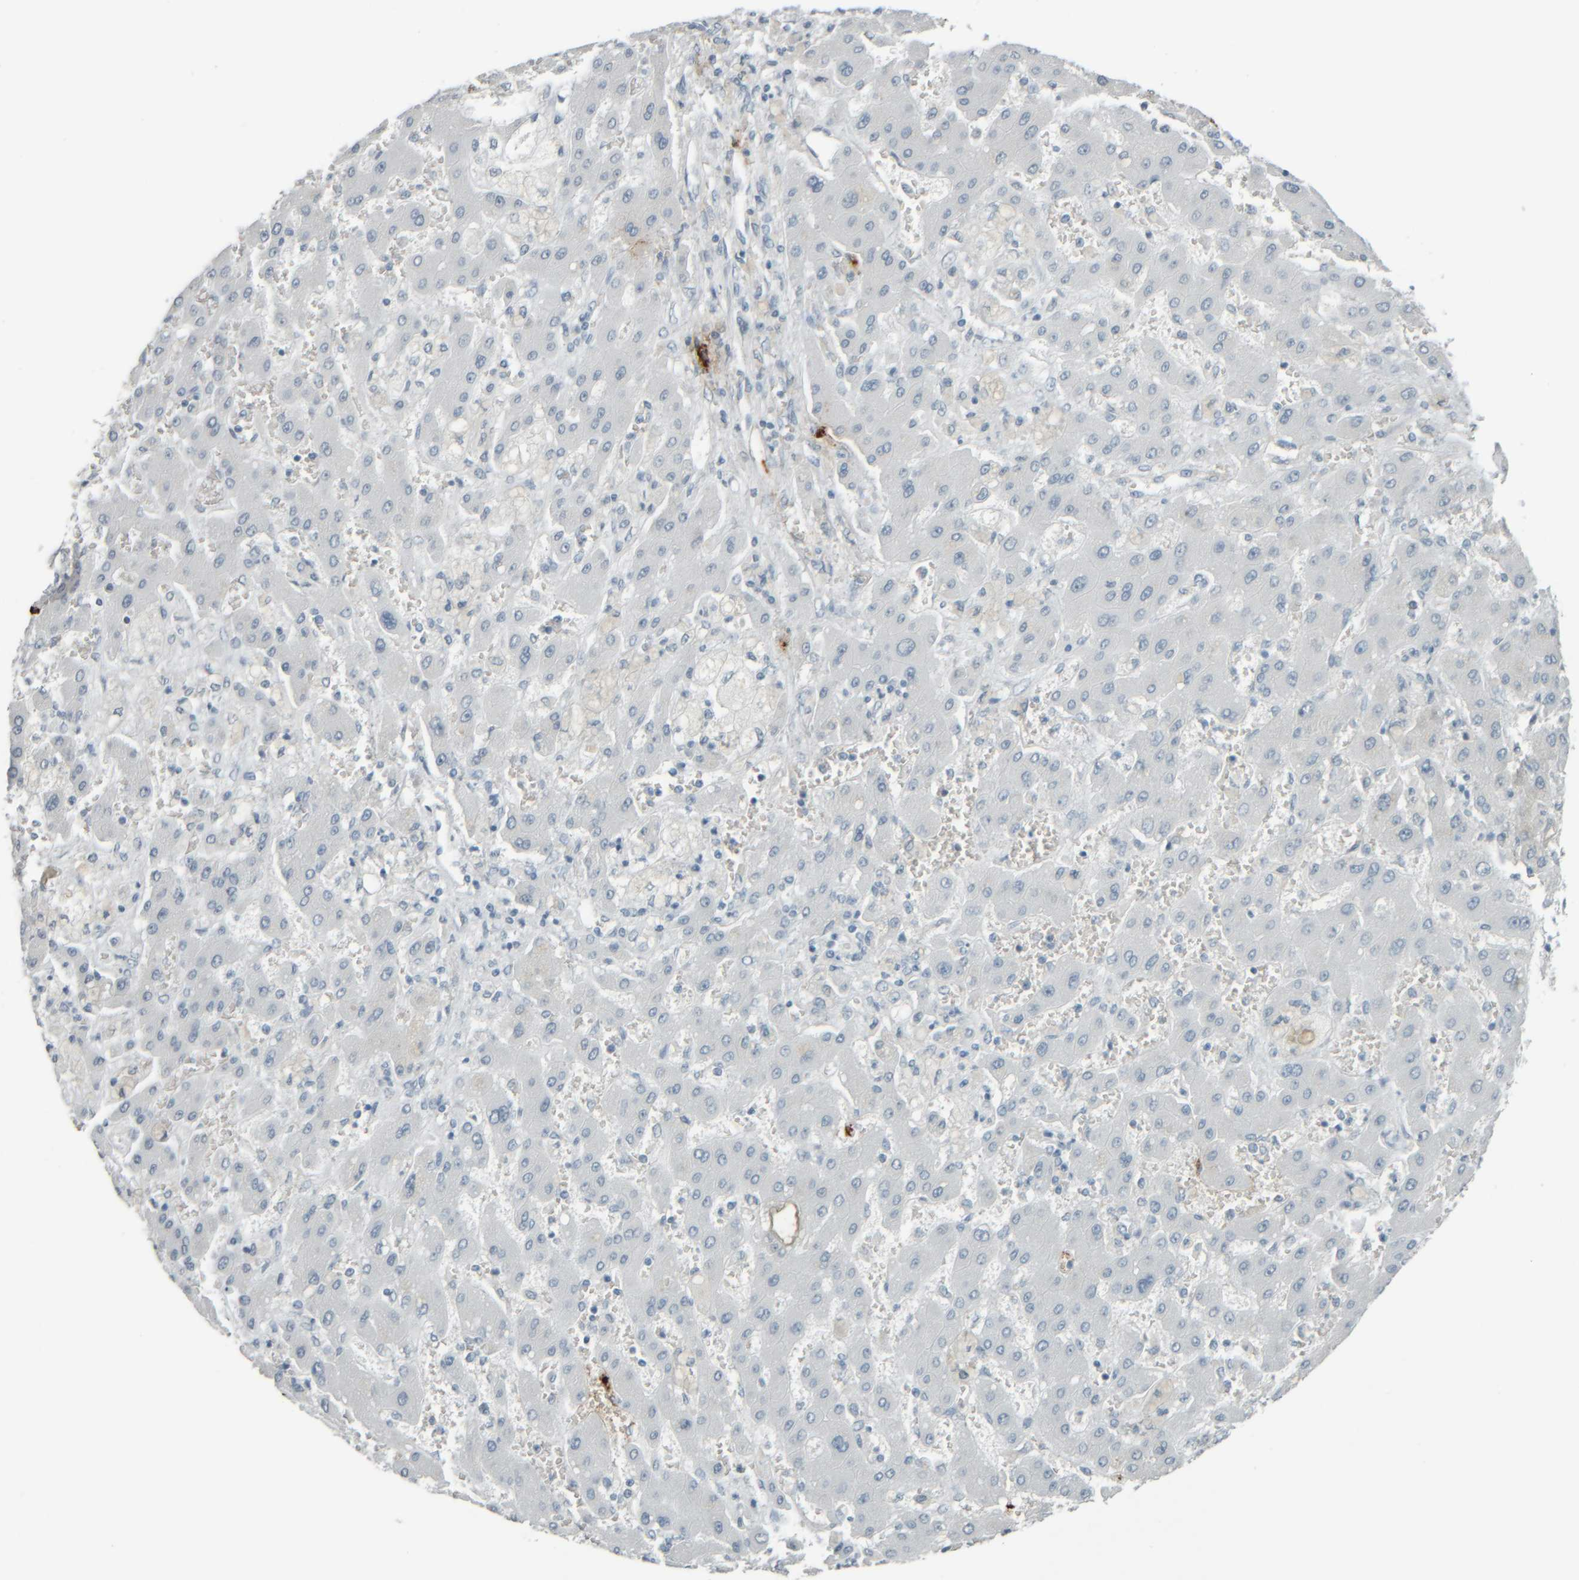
{"staining": {"intensity": "negative", "quantity": "none", "location": "none"}, "tissue": "liver cancer", "cell_type": "Tumor cells", "image_type": "cancer", "snomed": [{"axis": "morphology", "description": "Cholangiocarcinoma"}, {"axis": "topography", "description": "Liver"}], "caption": "Tumor cells are negative for protein expression in human liver cholangiocarcinoma.", "gene": "TPSAB1", "patient": {"sex": "male", "age": 50}}